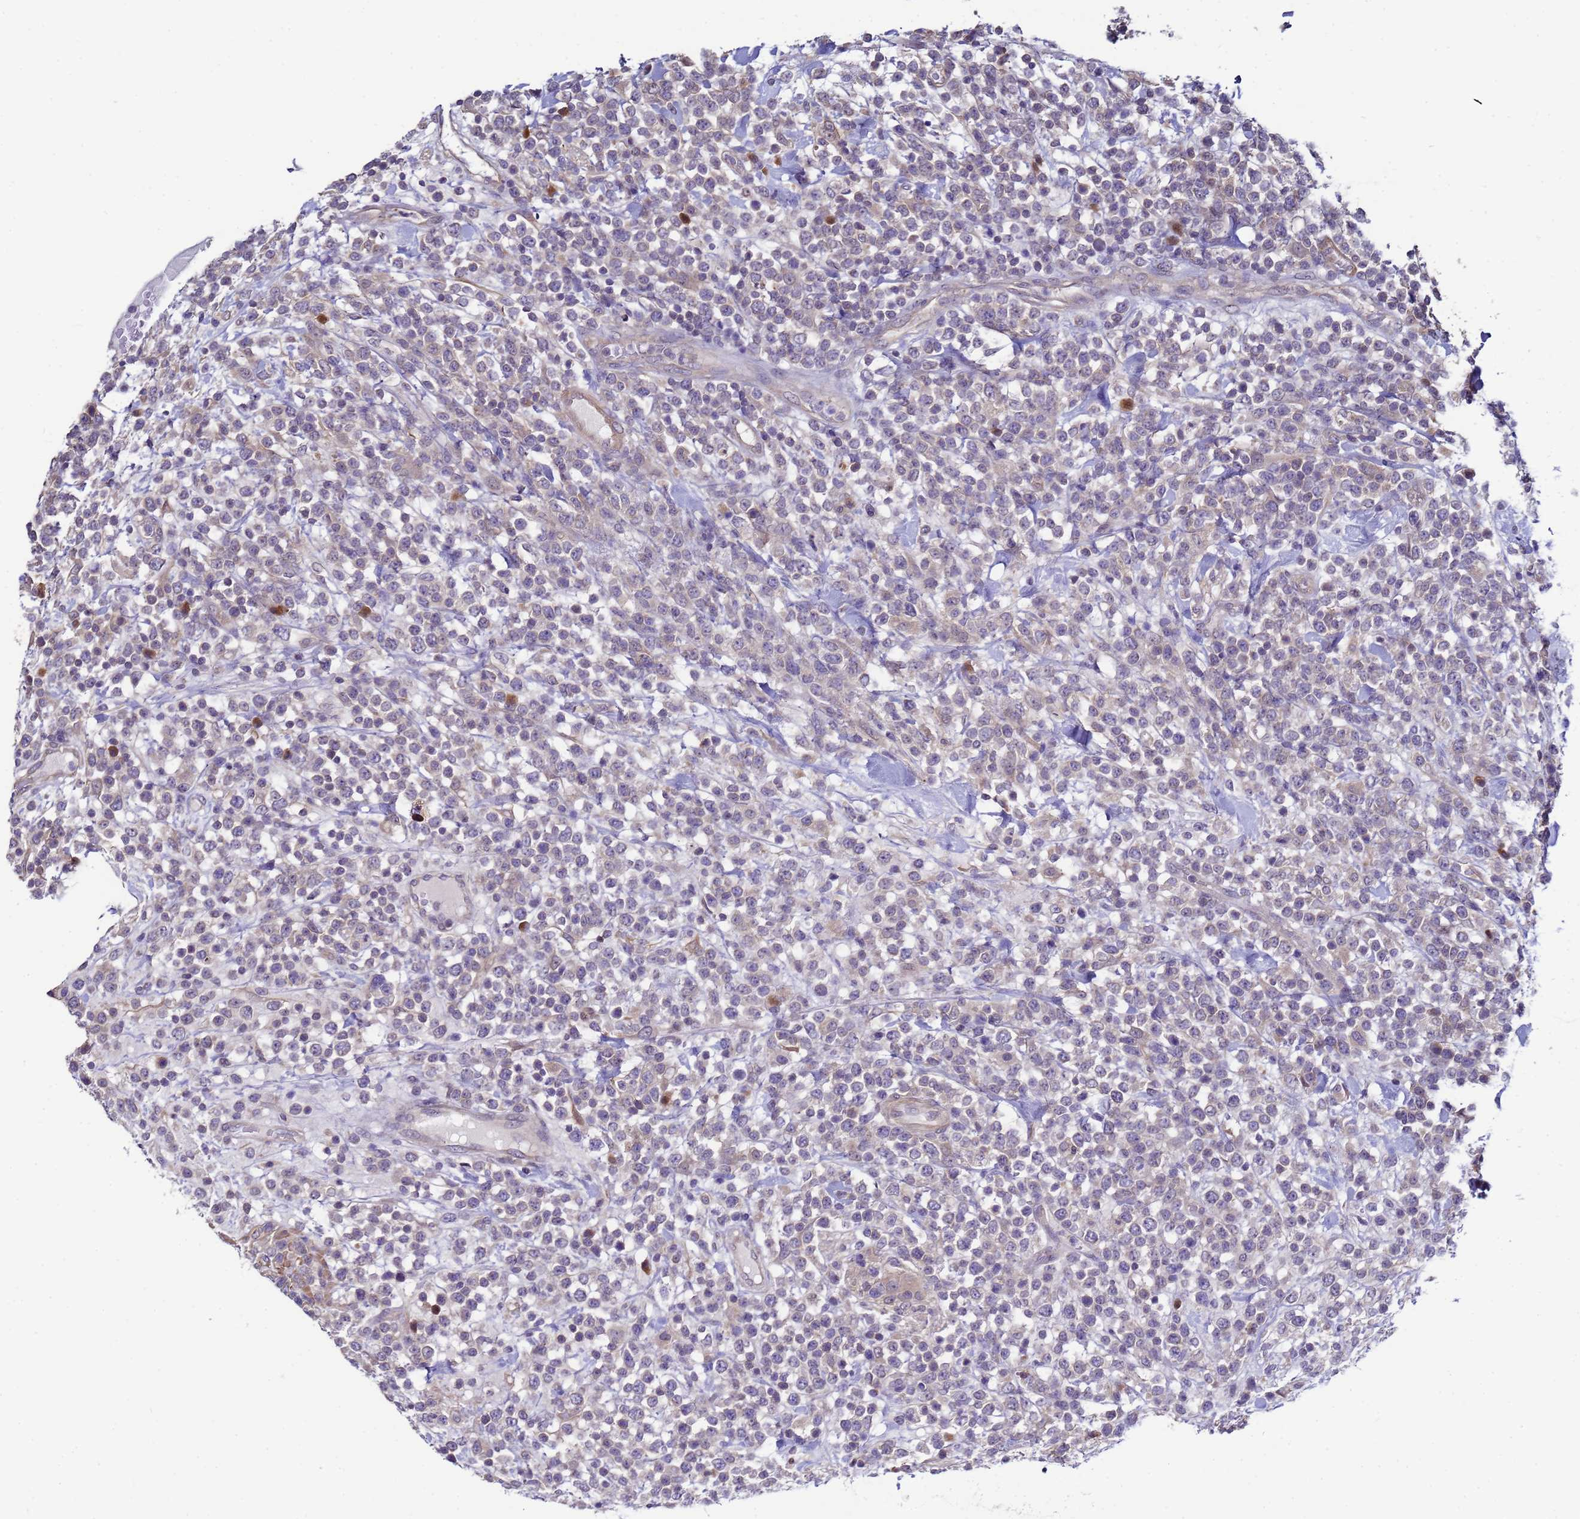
{"staining": {"intensity": "moderate", "quantity": "25%-75%", "location": "cytoplasmic/membranous"}, "tissue": "lymphoma", "cell_type": "Tumor cells", "image_type": "cancer", "snomed": [{"axis": "morphology", "description": "Malignant lymphoma, non-Hodgkin's type, High grade"}, {"axis": "topography", "description": "Colon"}], "caption": "Moderate cytoplasmic/membranous positivity for a protein is present in approximately 25%-75% of tumor cells of high-grade malignant lymphoma, non-Hodgkin's type using immunohistochemistry.", "gene": "NAXE", "patient": {"sex": "female", "age": 53}}